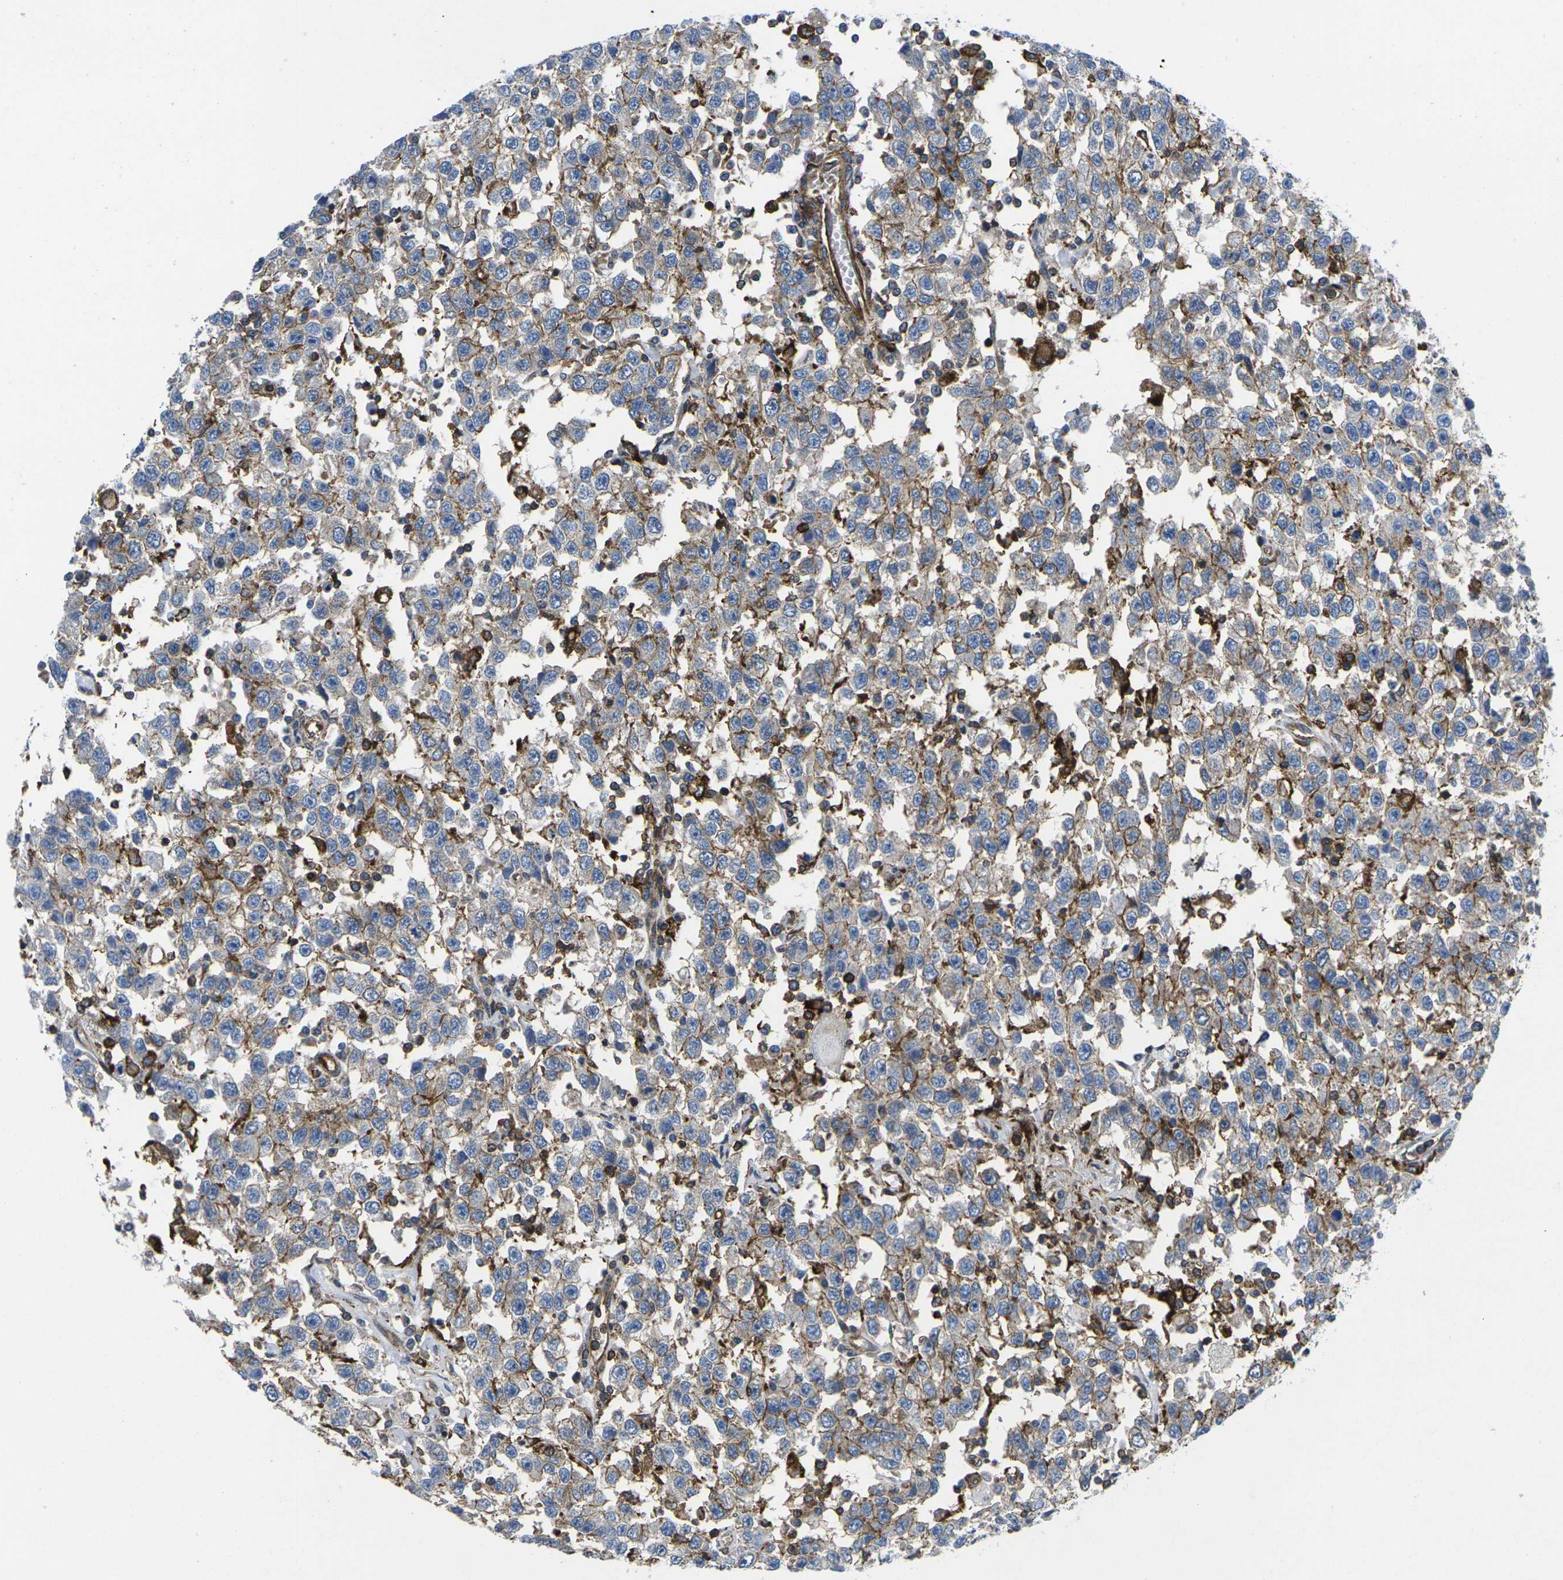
{"staining": {"intensity": "strong", "quantity": ">75%", "location": "cytoplasmic/membranous"}, "tissue": "testis cancer", "cell_type": "Tumor cells", "image_type": "cancer", "snomed": [{"axis": "morphology", "description": "Seminoma, NOS"}, {"axis": "topography", "description": "Testis"}], "caption": "Immunohistochemical staining of testis cancer (seminoma) shows high levels of strong cytoplasmic/membranous staining in approximately >75% of tumor cells.", "gene": "IQGAP1", "patient": {"sex": "male", "age": 41}}